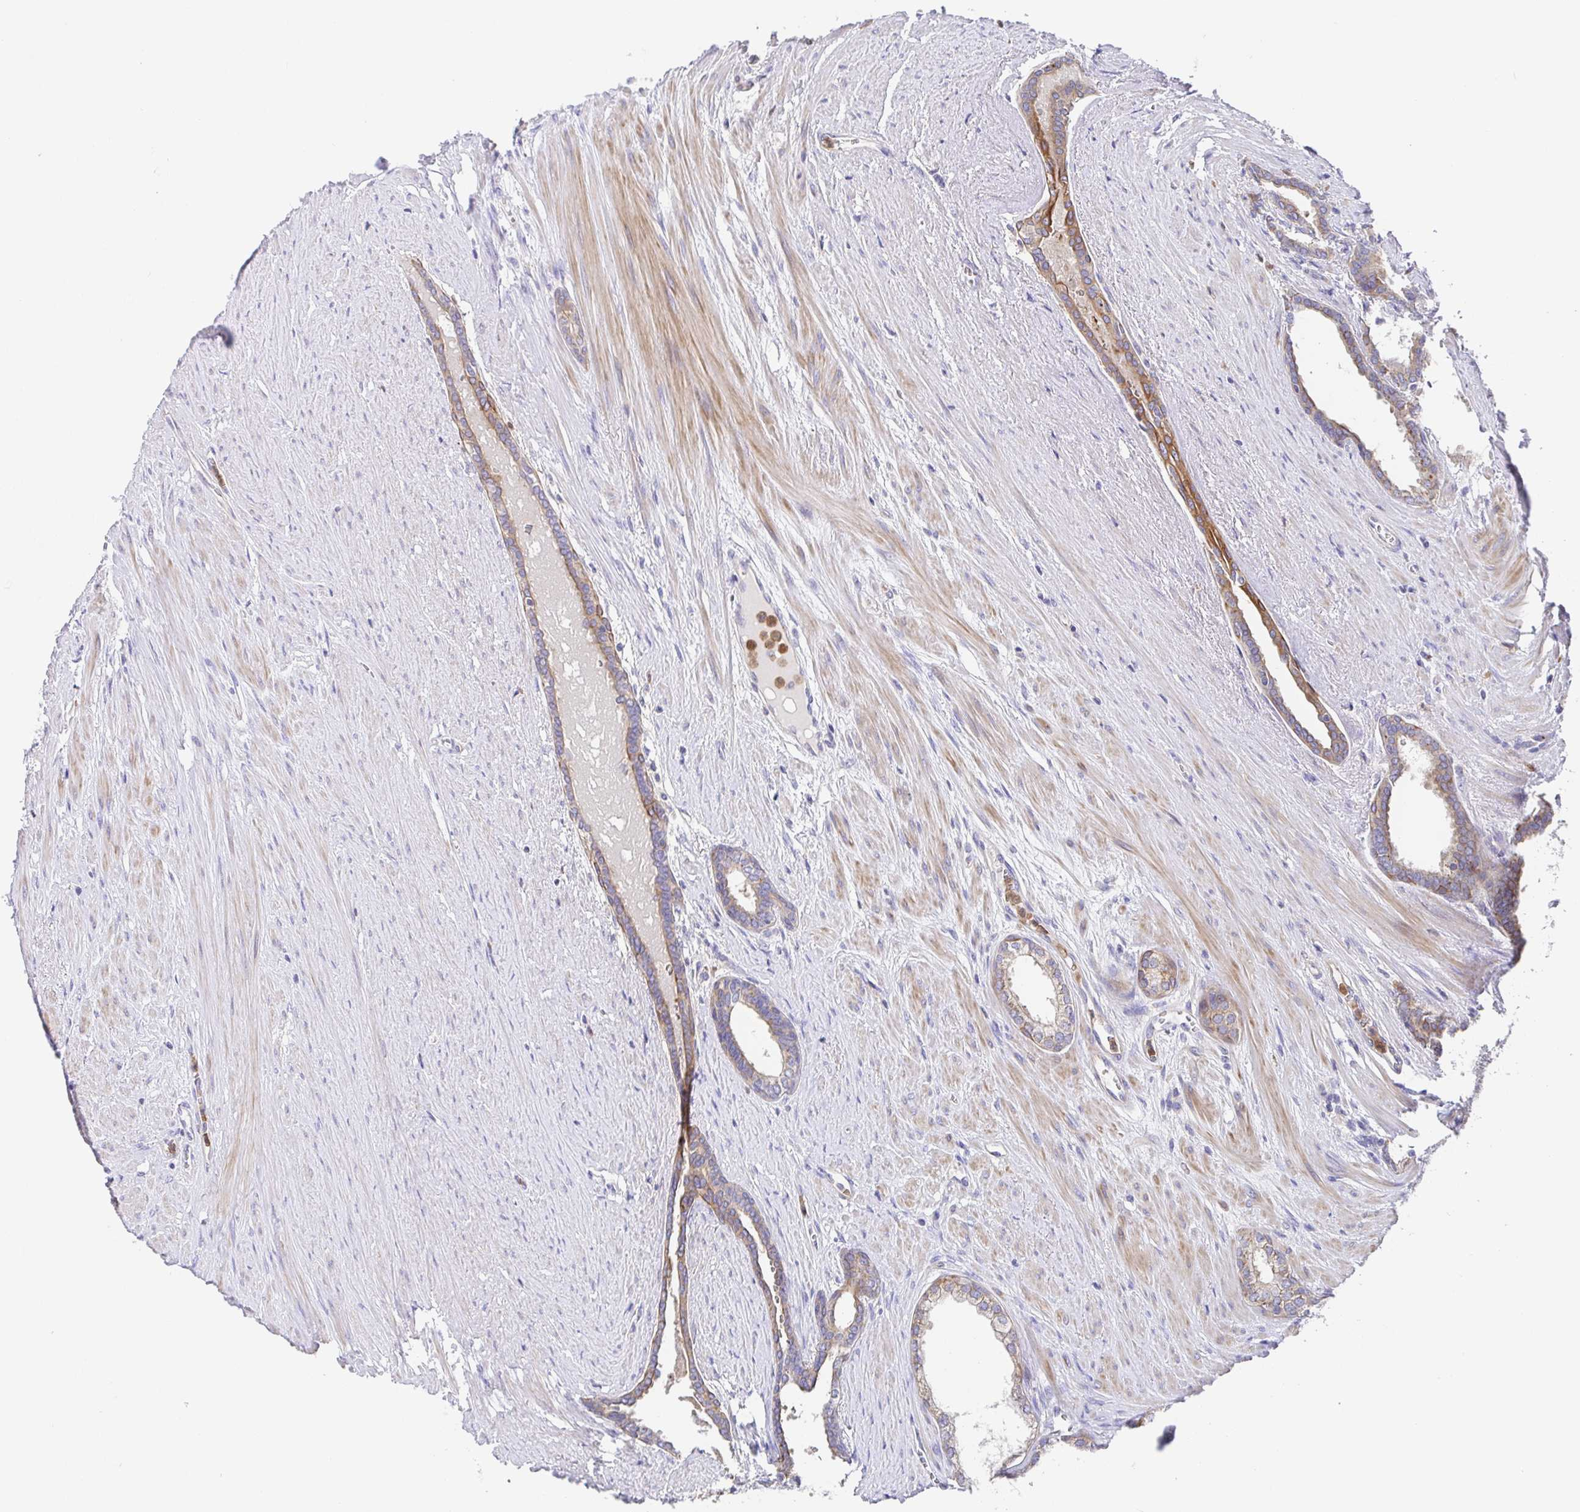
{"staining": {"intensity": "moderate", "quantity": ">75%", "location": "cytoplasmic/membranous"}, "tissue": "prostate cancer", "cell_type": "Tumor cells", "image_type": "cancer", "snomed": [{"axis": "morphology", "description": "Adenocarcinoma, High grade"}, {"axis": "topography", "description": "Prostate"}], "caption": "Human adenocarcinoma (high-grade) (prostate) stained with a protein marker demonstrates moderate staining in tumor cells.", "gene": "GOLGA1", "patient": {"sex": "male", "age": 60}}